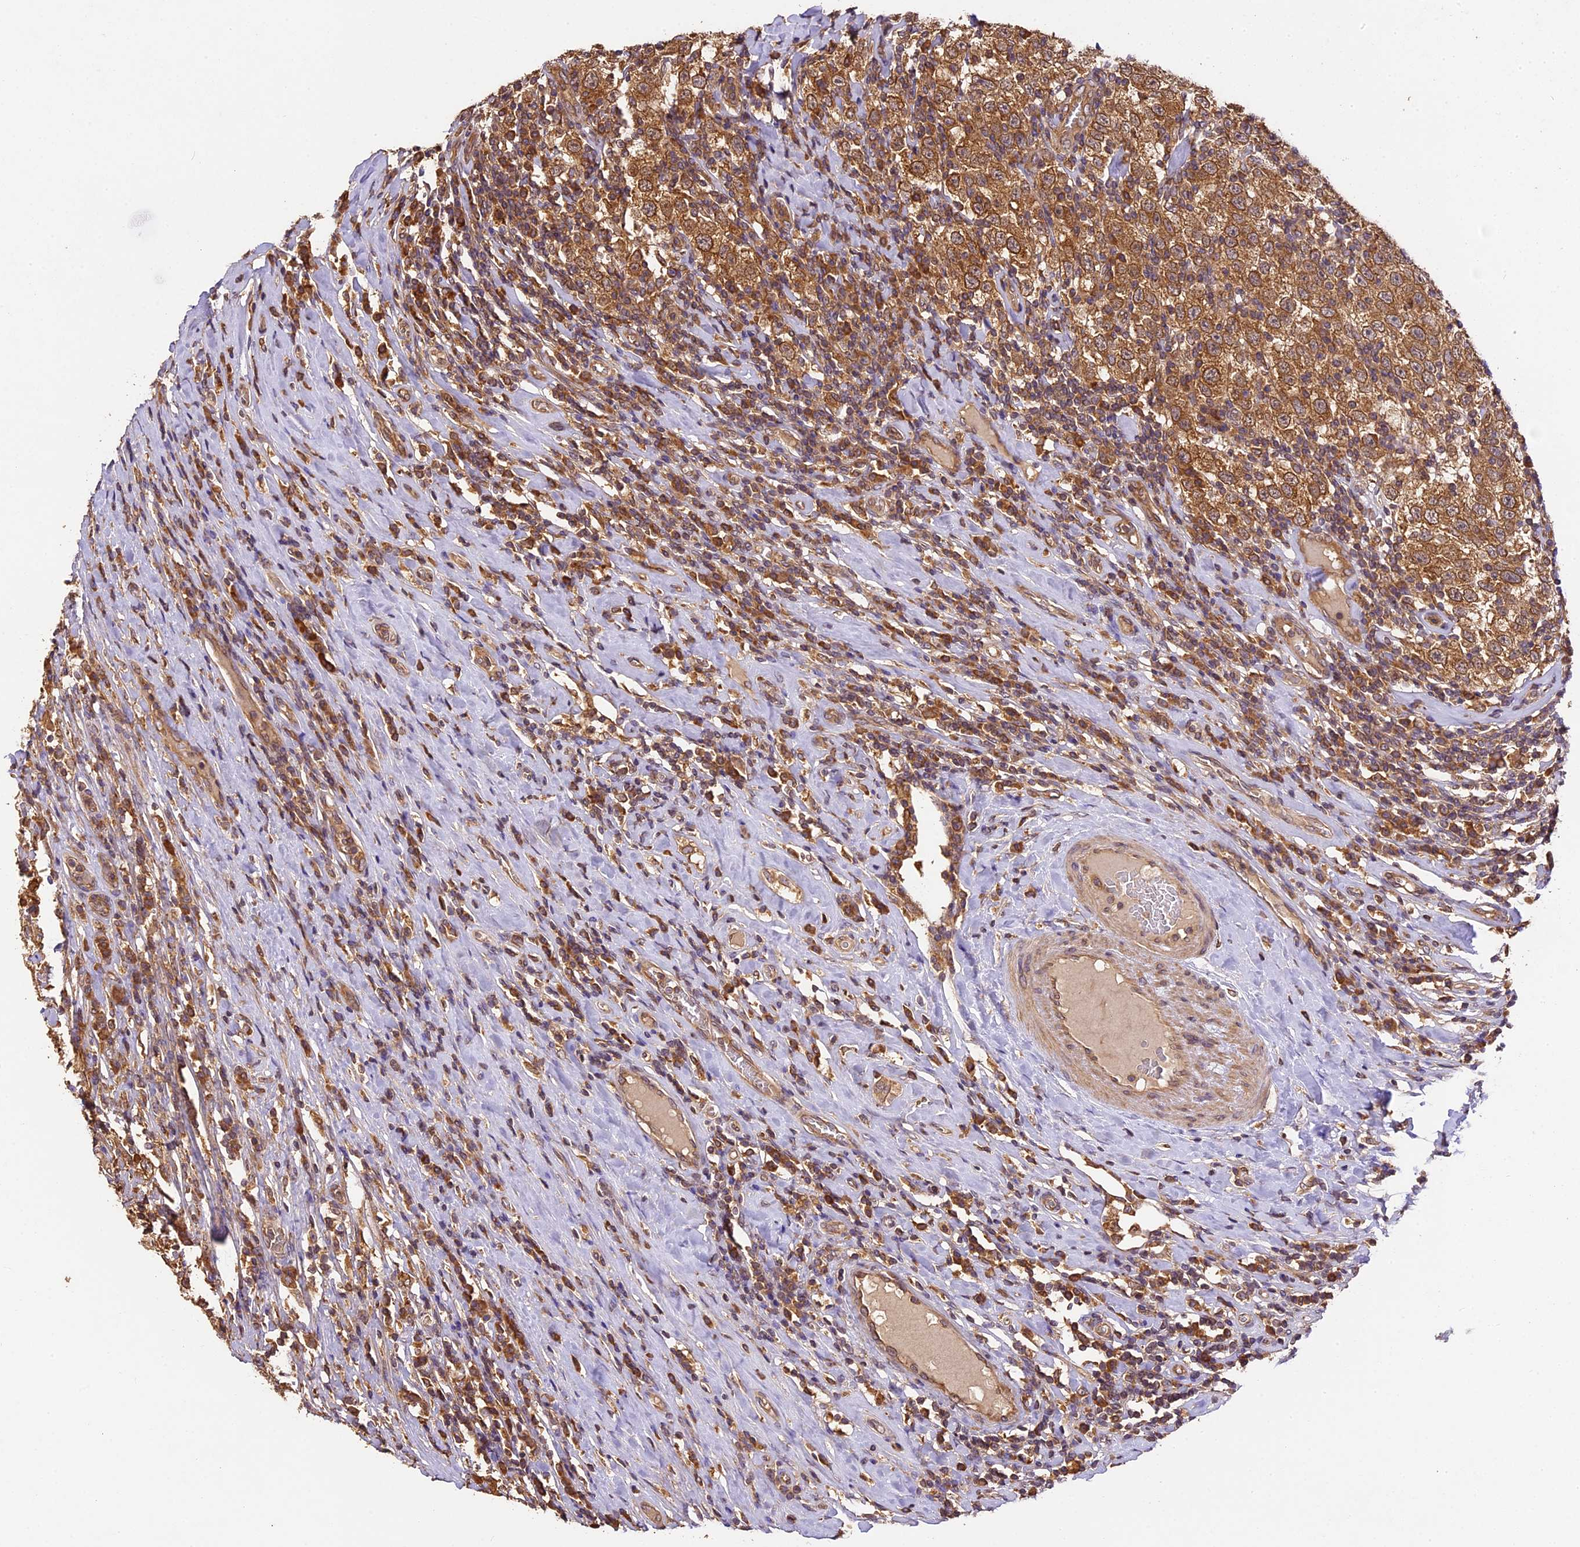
{"staining": {"intensity": "moderate", "quantity": ">75%", "location": "cytoplasmic/membranous"}, "tissue": "testis cancer", "cell_type": "Tumor cells", "image_type": "cancer", "snomed": [{"axis": "morphology", "description": "Seminoma, NOS"}, {"axis": "topography", "description": "Testis"}], "caption": "A high-resolution micrograph shows immunohistochemistry staining of testis cancer (seminoma), which reveals moderate cytoplasmic/membranous staining in about >75% of tumor cells.", "gene": "BRAP", "patient": {"sex": "male", "age": 41}}